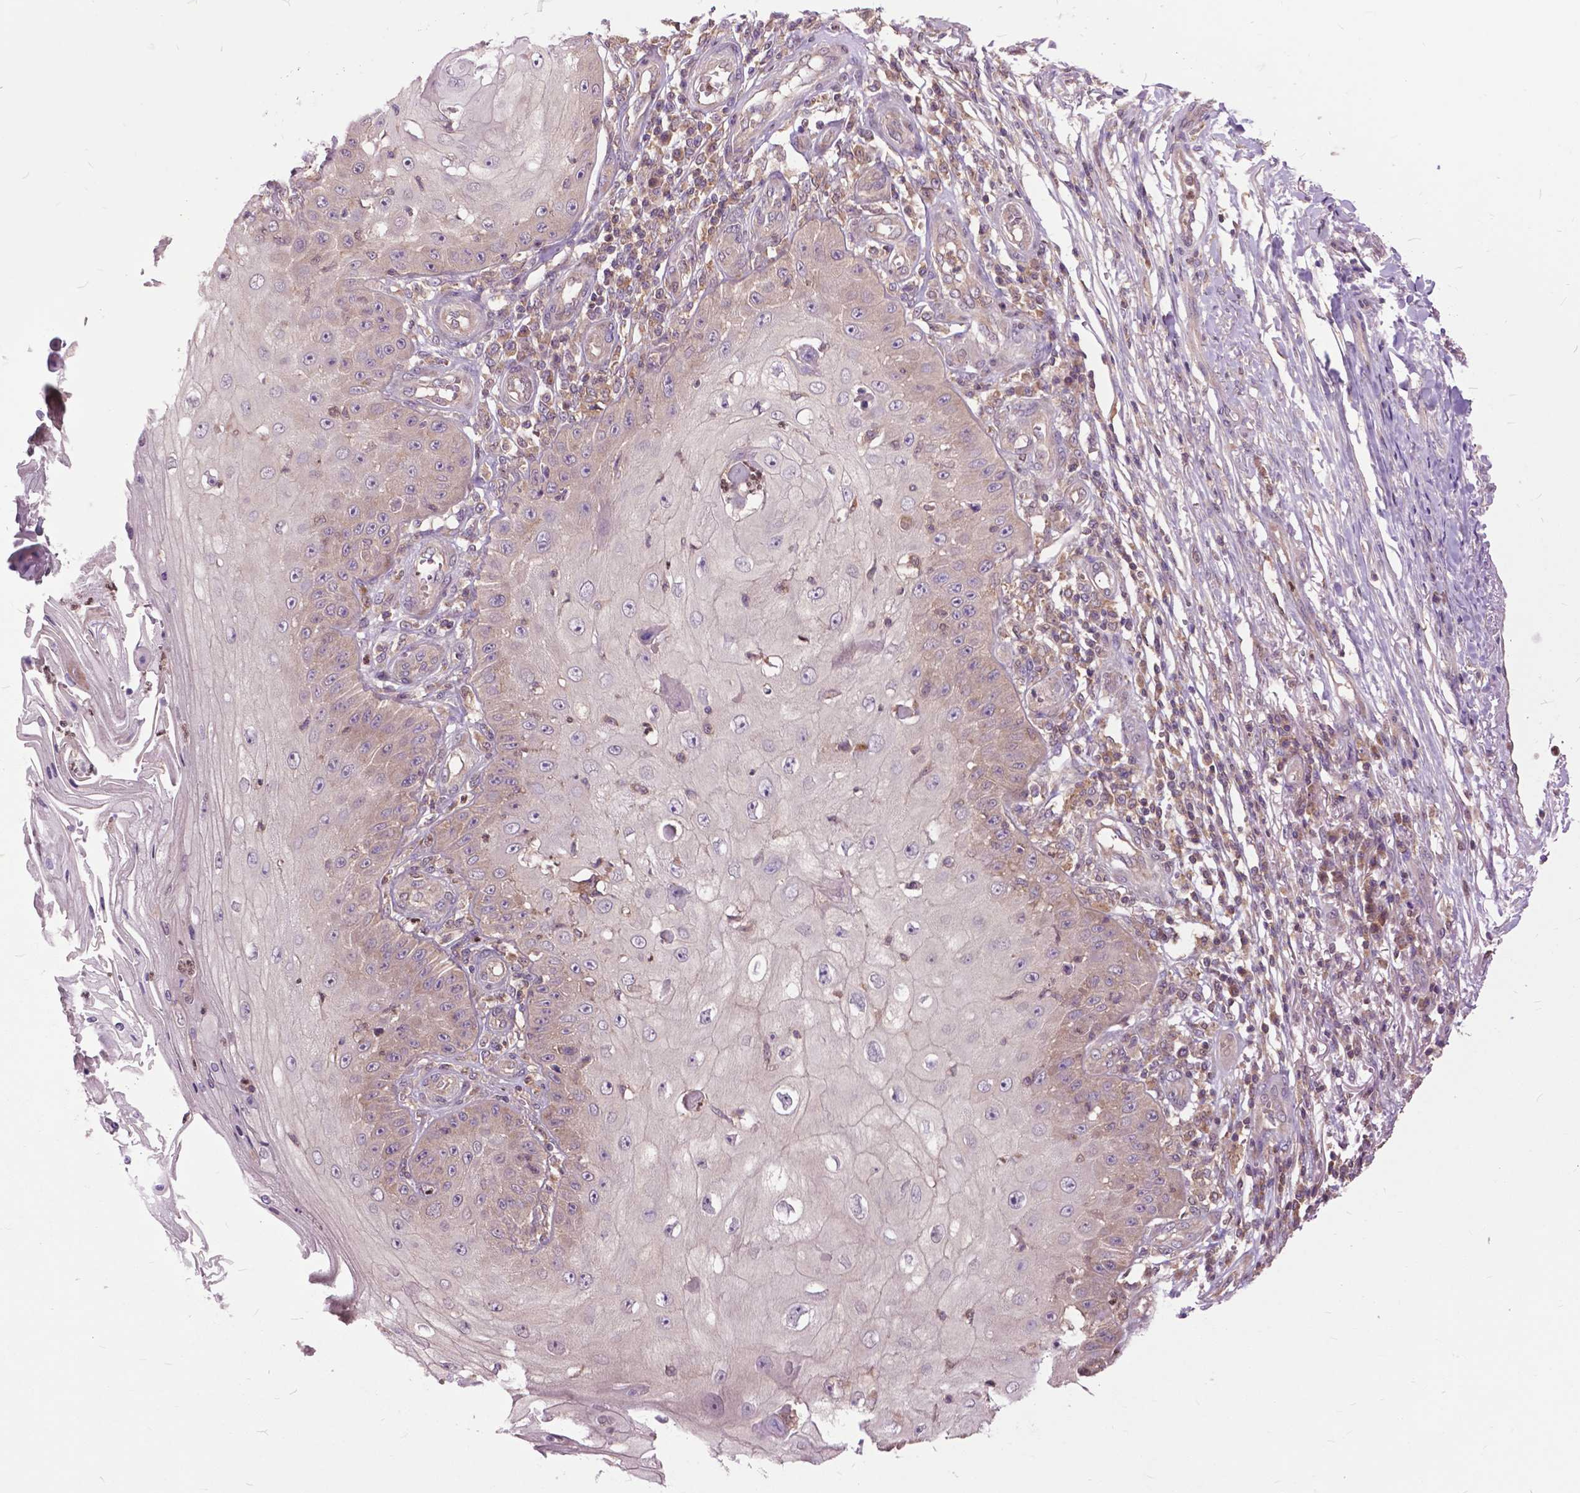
{"staining": {"intensity": "weak", "quantity": "25%-75%", "location": "cytoplasmic/membranous"}, "tissue": "skin cancer", "cell_type": "Tumor cells", "image_type": "cancer", "snomed": [{"axis": "morphology", "description": "Squamous cell carcinoma, NOS"}, {"axis": "topography", "description": "Skin"}], "caption": "Immunohistochemical staining of human skin squamous cell carcinoma exhibits low levels of weak cytoplasmic/membranous expression in approximately 25%-75% of tumor cells.", "gene": "ARAF", "patient": {"sex": "male", "age": 70}}